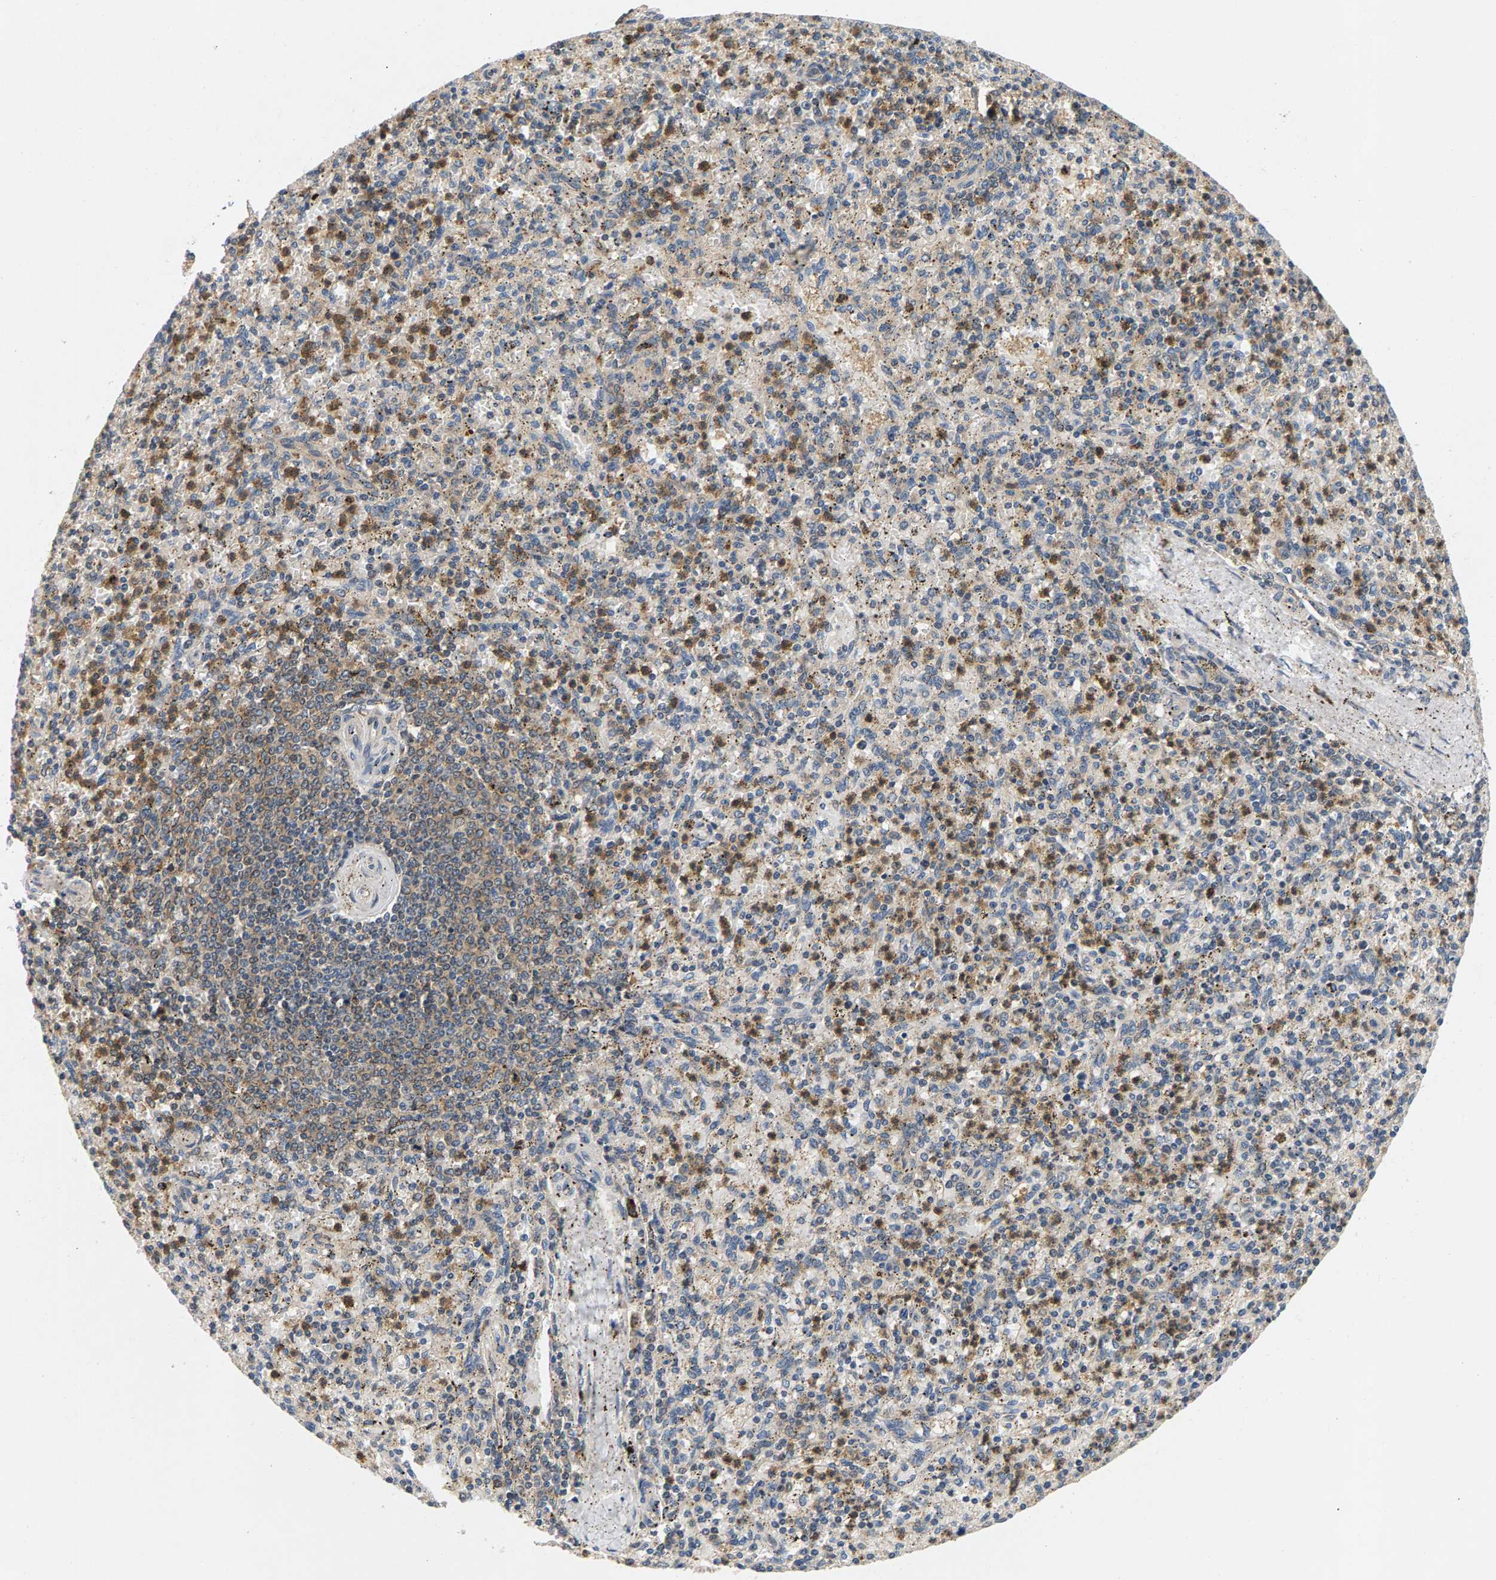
{"staining": {"intensity": "weak", "quantity": "25%-75%", "location": "cytoplasmic/membranous"}, "tissue": "spleen", "cell_type": "Cells in red pulp", "image_type": "normal", "snomed": [{"axis": "morphology", "description": "Normal tissue, NOS"}, {"axis": "topography", "description": "Spleen"}], "caption": "Protein analysis of unremarkable spleen displays weak cytoplasmic/membranous staining in approximately 25%-75% of cells in red pulp.", "gene": "FAM78A", "patient": {"sex": "male", "age": 72}}